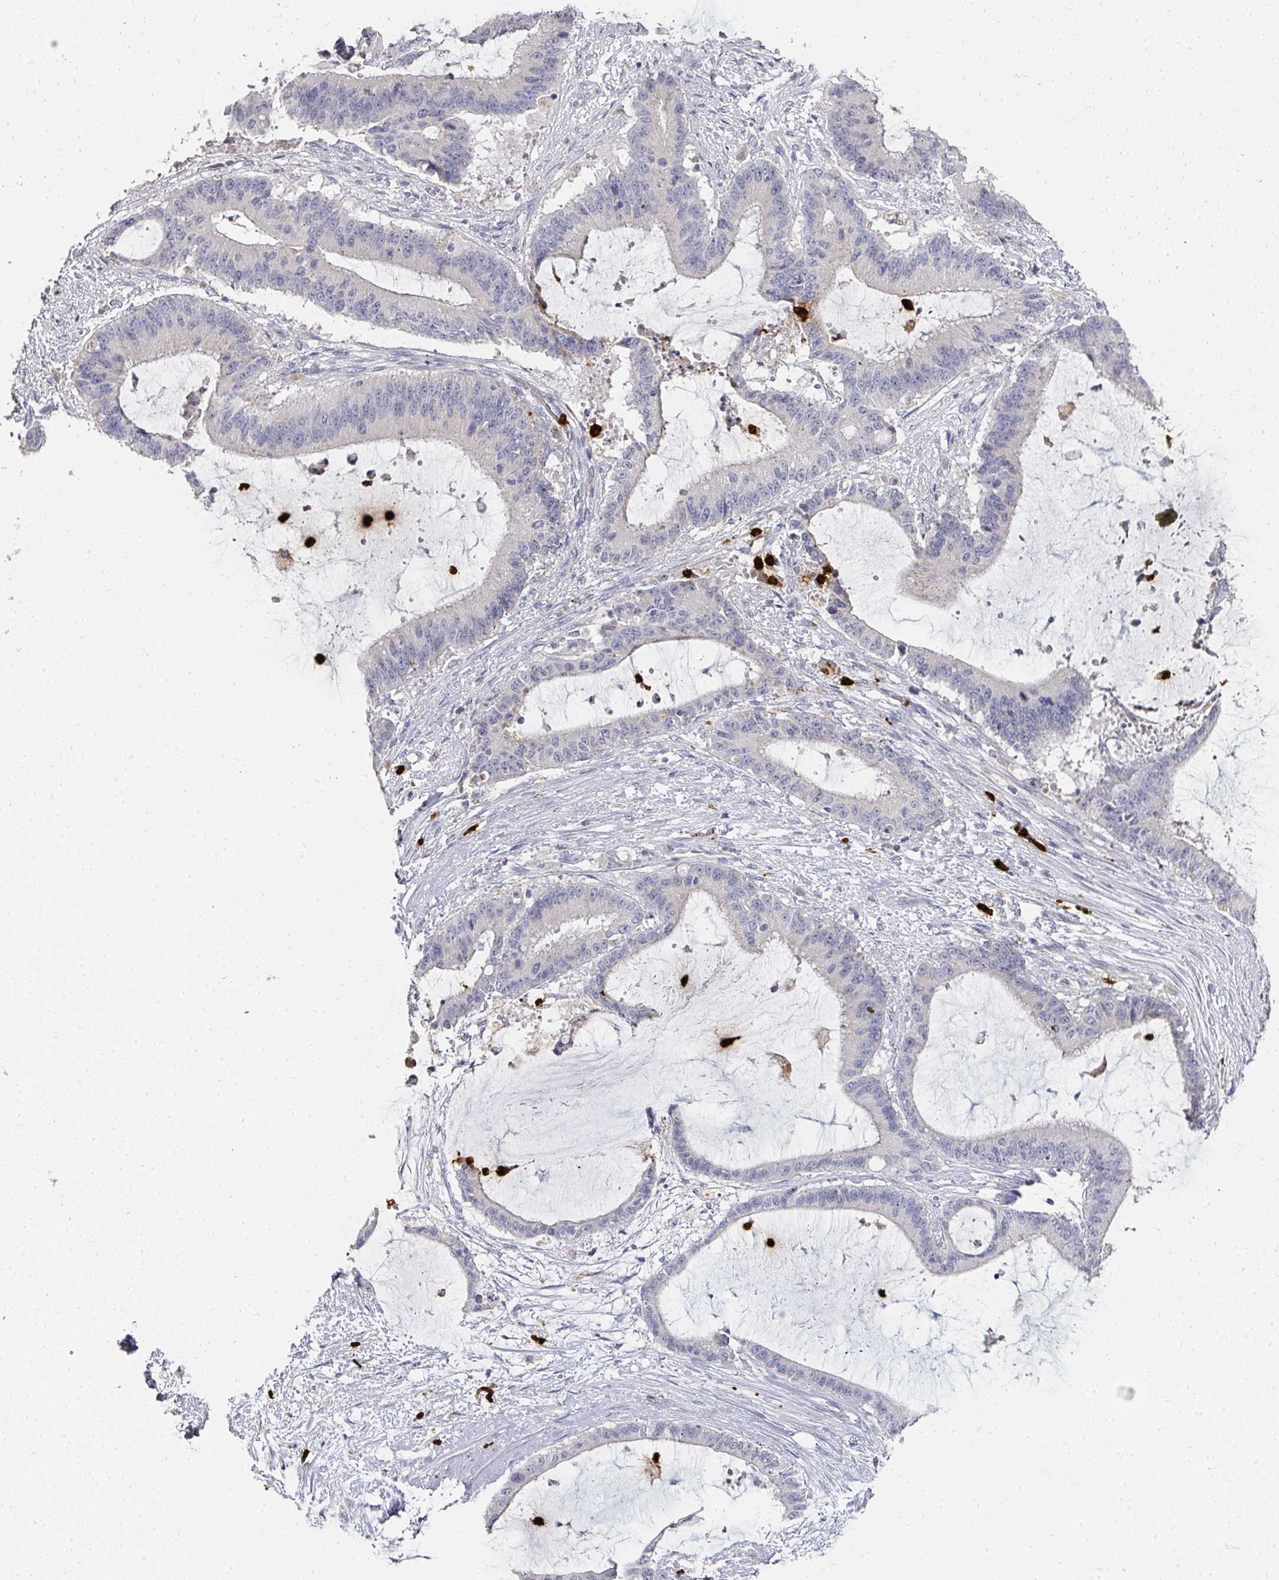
{"staining": {"intensity": "negative", "quantity": "none", "location": "none"}, "tissue": "liver cancer", "cell_type": "Tumor cells", "image_type": "cancer", "snomed": [{"axis": "morphology", "description": "Normal tissue, NOS"}, {"axis": "morphology", "description": "Cholangiocarcinoma"}, {"axis": "topography", "description": "Liver"}, {"axis": "topography", "description": "Peripheral nerve tissue"}], "caption": "Protein analysis of cholangiocarcinoma (liver) exhibits no significant expression in tumor cells.", "gene": "CAMP", "patient": {"sex": "female", "age": 73}}